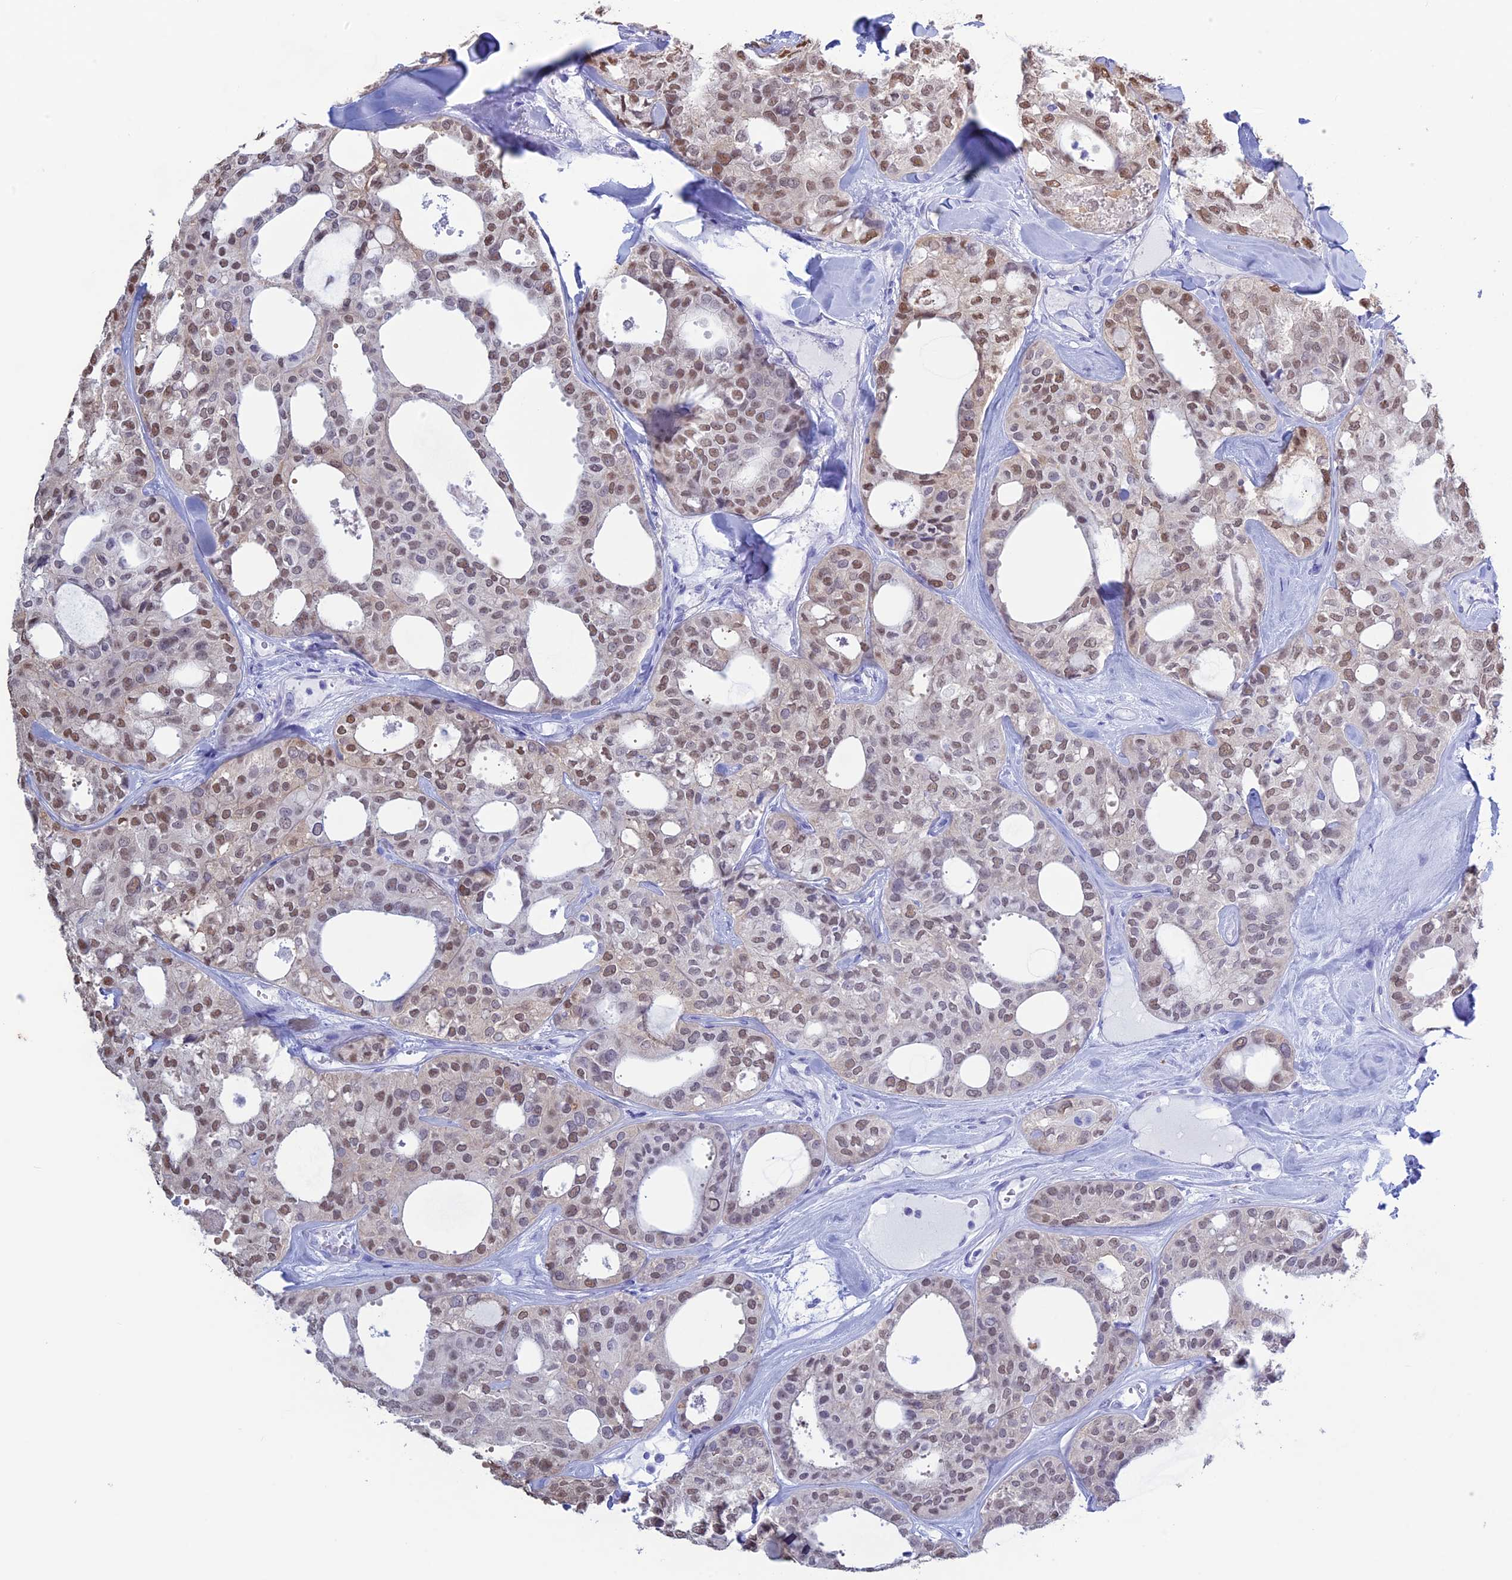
{"staining": {"intensity": "moderate", "quantity": "25%-75%", "location": "nuclear"}, "tissue": "thyroid cancer", "cell_type": "Tumor cells", "image_type": "cancer", "snomed": [{"axis": "morphology", "description": "Follicular adenoma carcinoma, NOS"}, {"axis": "topography", "description": "Thyroid gland"}], "caption": "Follicular adenoma carcinoma (thyroid) stained for a protein (brown) demonstrates moderate nuclear positive positivity in about 25%-75% of tumor cells.", "gene": "LHFPL2", "patient": {"sex": "male", "age": 75}}